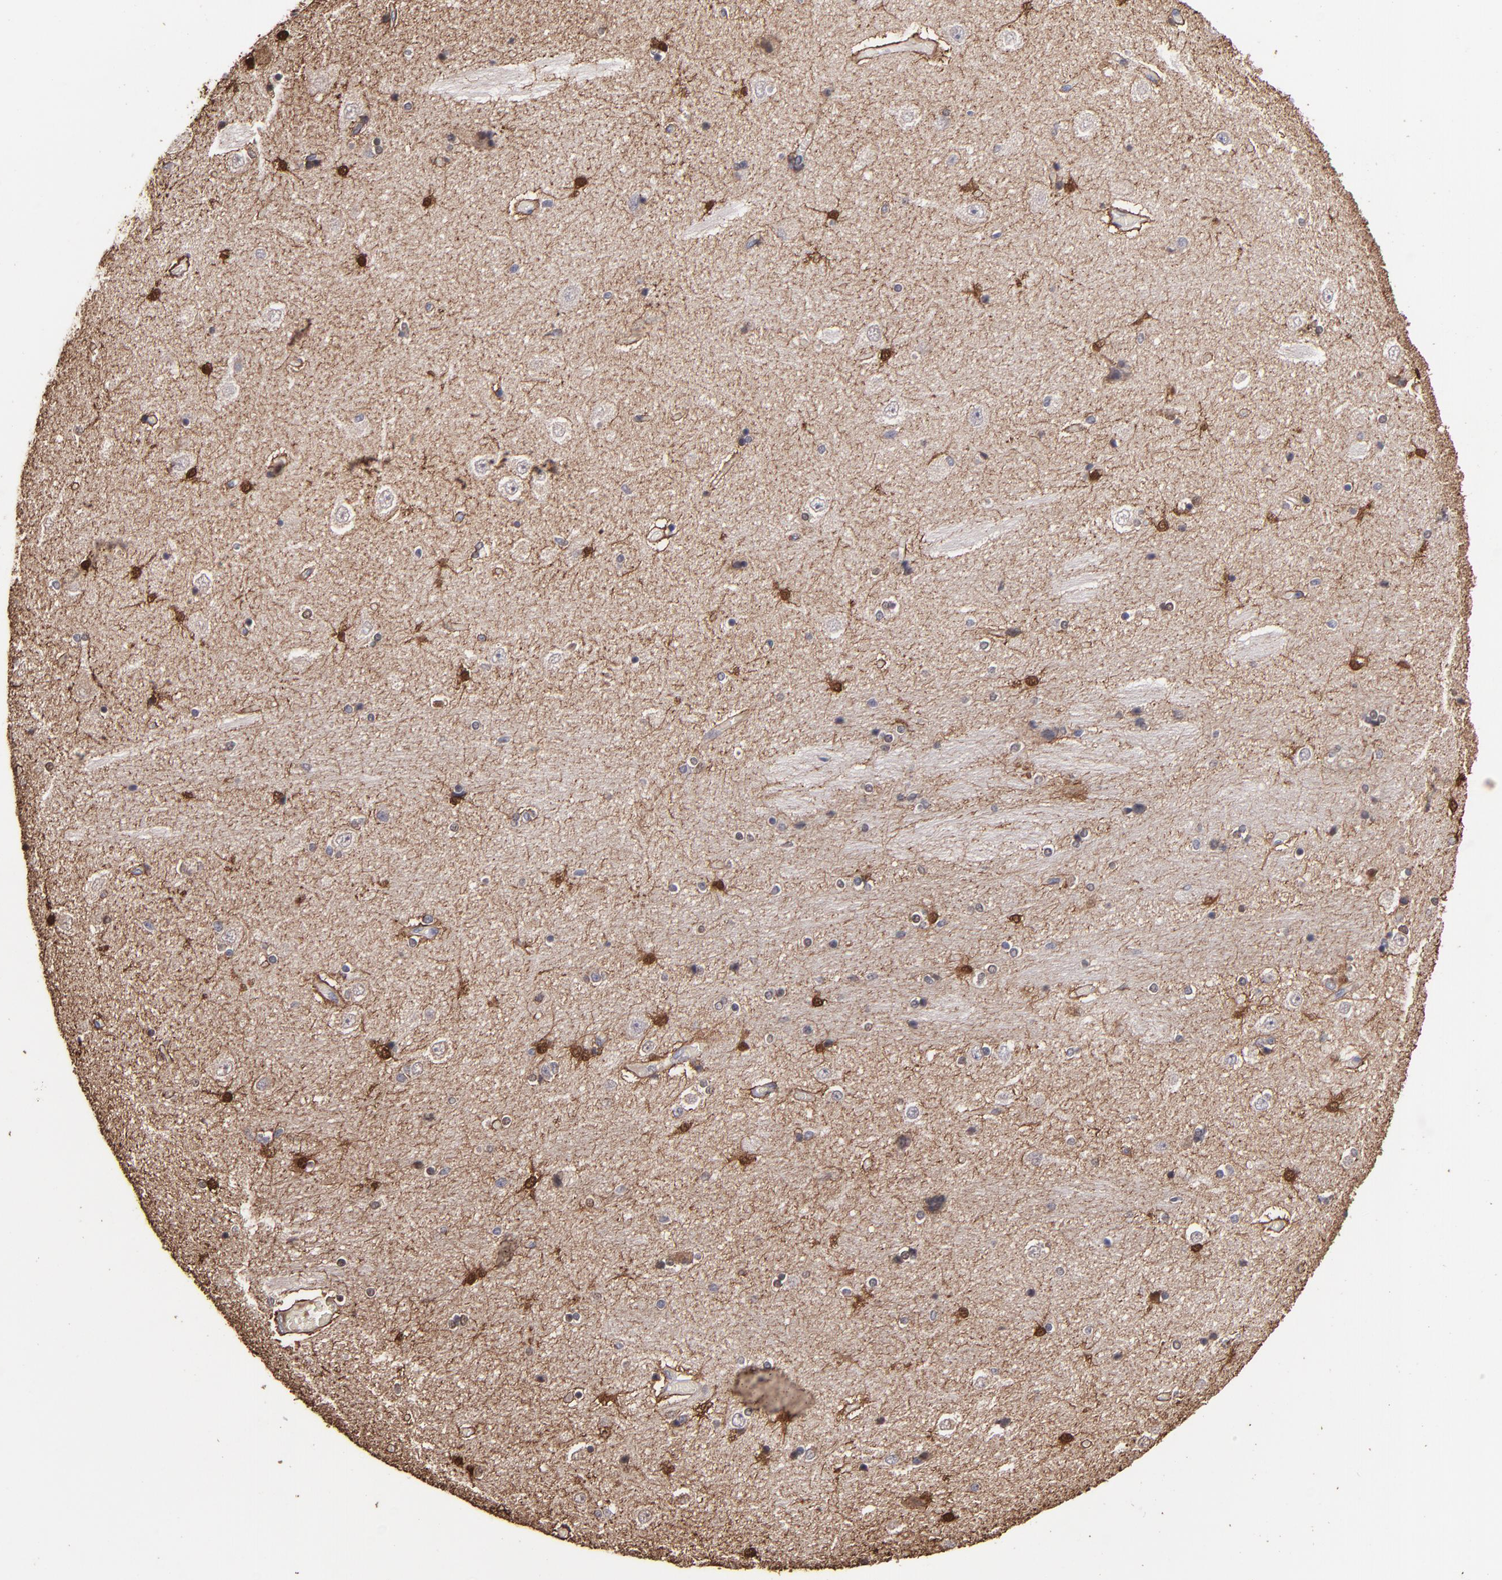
{"staining": {"intensity": "moderate", "quantity": "25%-75%", "location": "cytoplasmic/membranous,nuclear"}, "tissue": "hippocampus", "cell_type": "Glial cells", "image_type": "normal", "snomed": [{"axis": "morphology", "description": "Normal tissue, NOS"}, {"axis": "topography", "description": "Hippocampus"}], "caption": "Protein analysis of unremarkable hippocampus demonstrates moderate cytoplasmic/membranous,nuclear expression in about 25%-75% of glial cells. Nuclei are stained in blue.", "gene": "S100A1", "patient": {"sex": "female", "age": 54}}